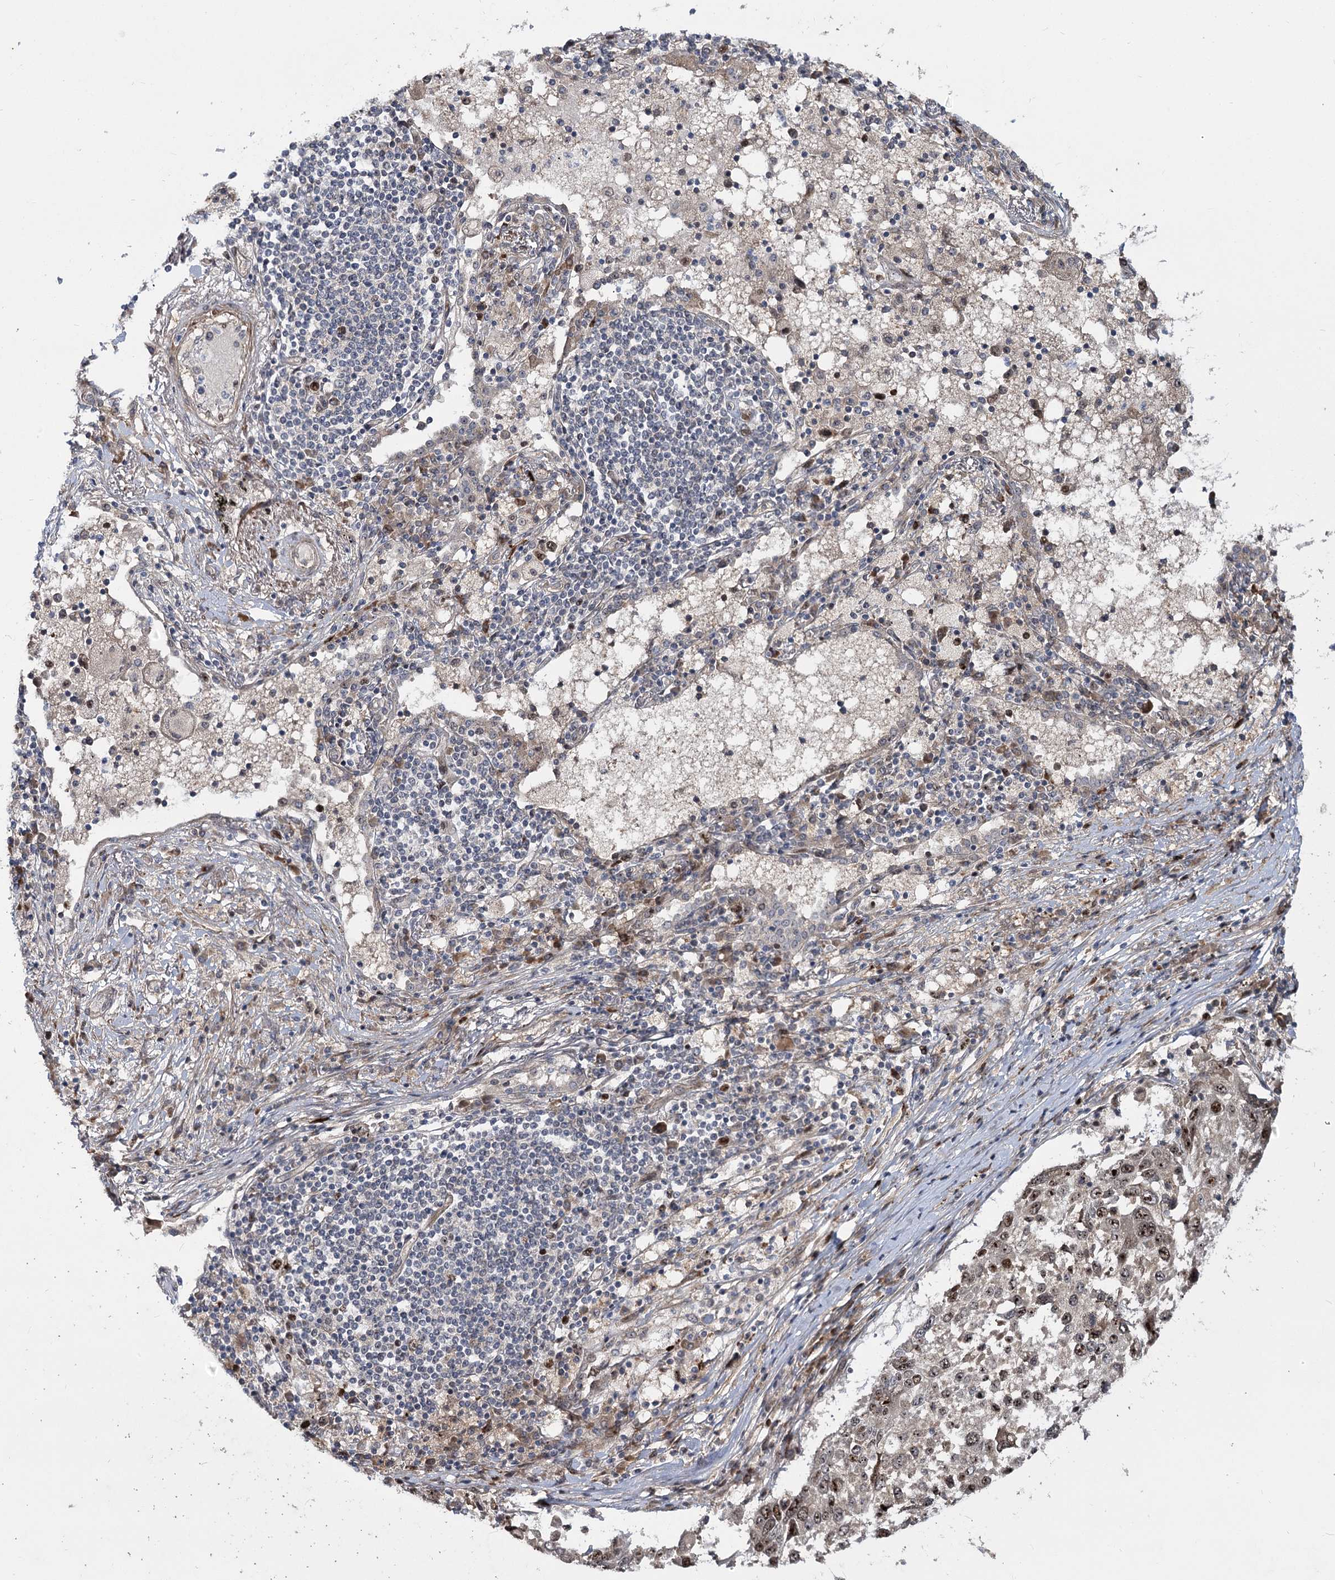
{"staining": {"intensity": "moderate", "quantity": "25%-75%", "location": "nuclear"}, "tissue": "lung cancer", "cell_type": "Tumor cells", "image_type": "cancer", "snomed": [{"axis": "morphology", "description": "Squamous cell carcinoma, NOS"}, {"axis": "topography", "description": "Lung"}], "caption": "Protein staining by IHC displays moderate nuclear staining in about 25%-75% of tumor cells in lung cancer (squamous cell carcinoma). (Stains: DAB (3,3'-diaminobenzidine) in brown, nuclei in blue, Microscopy: brightfield microscopy at high magnification).", "gene": "PIK3C2A", "patient": {"sex": "male", "age": 65}}